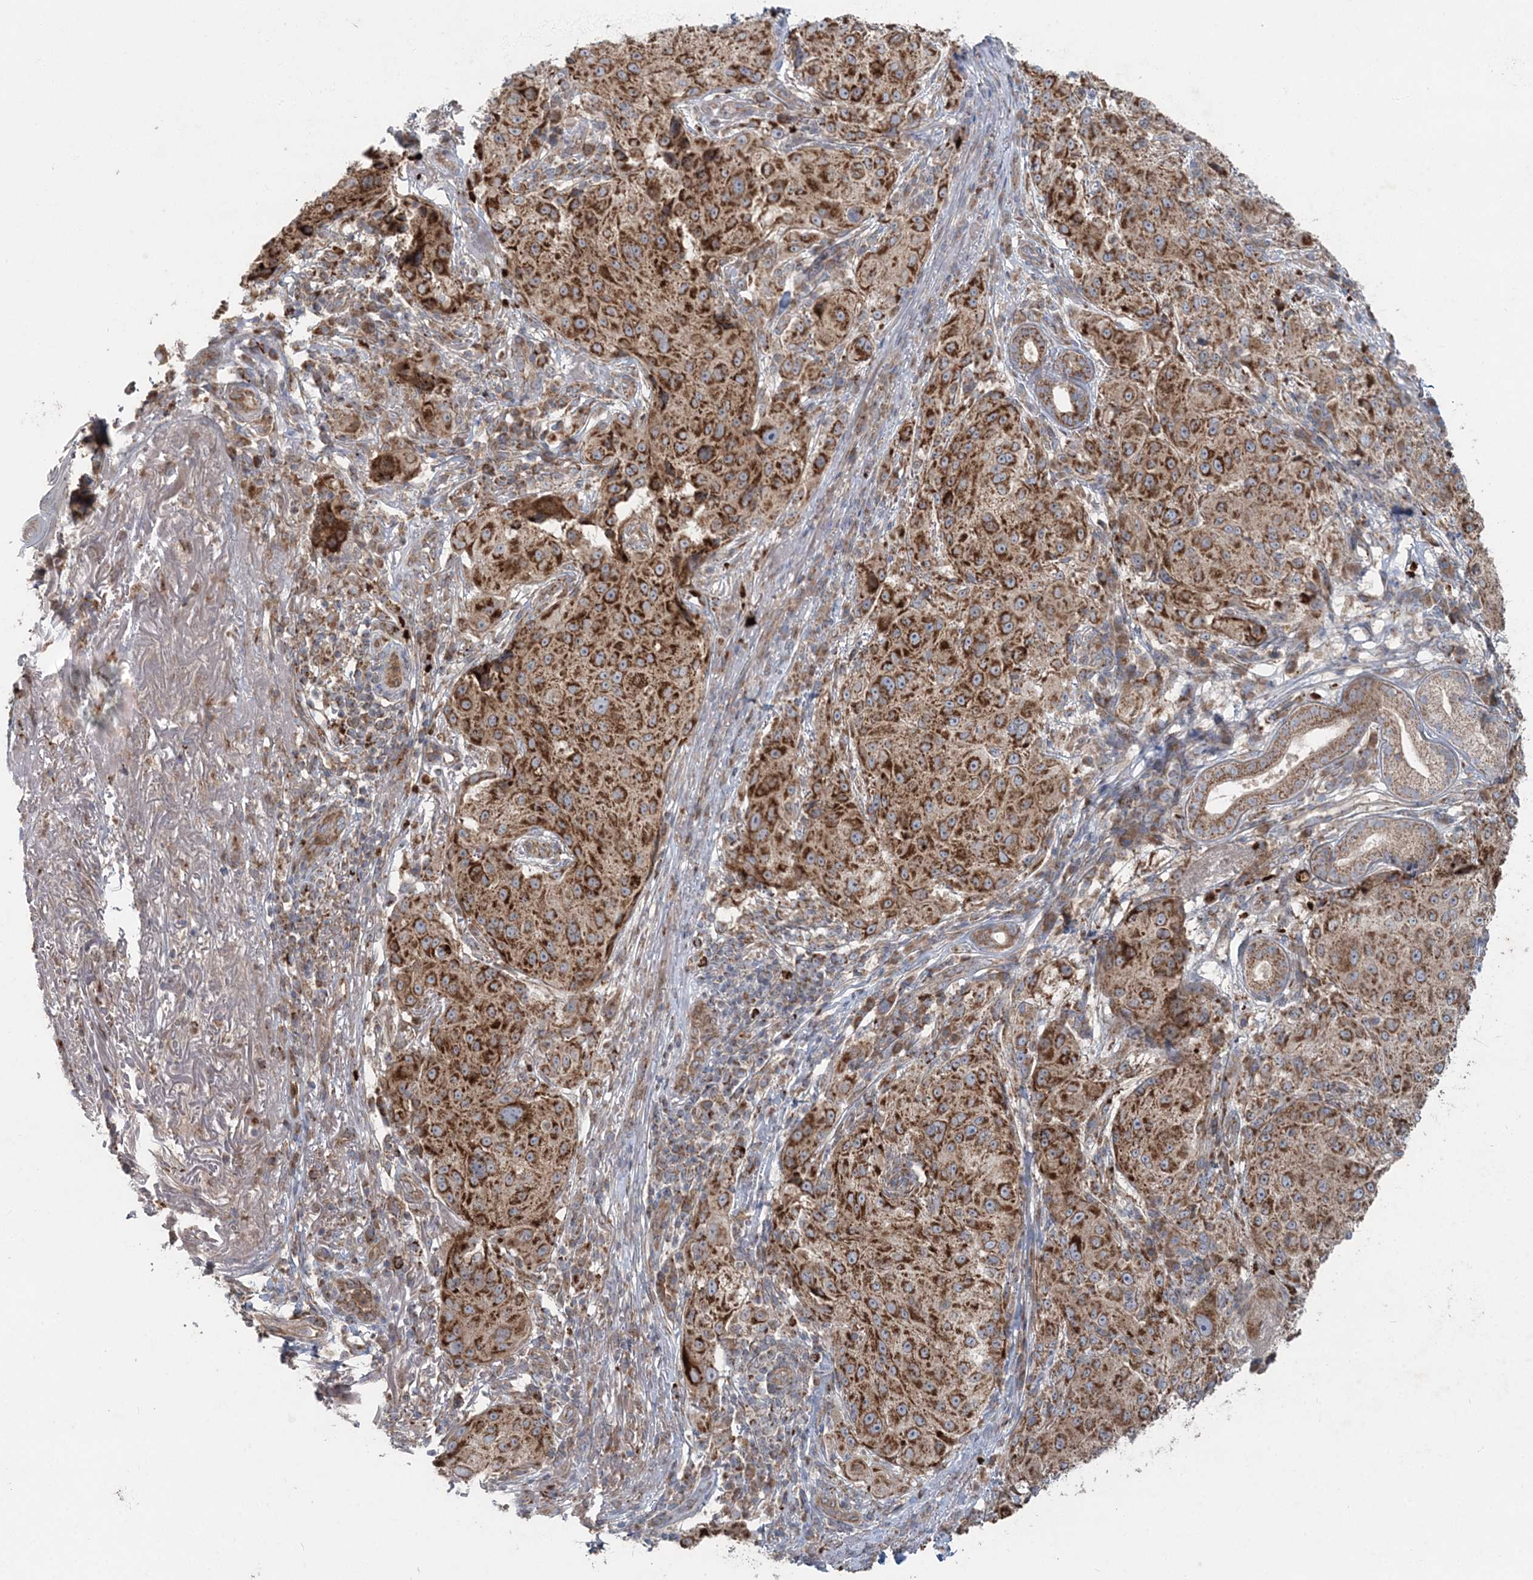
{"staining": {"intensity": "strong", "quantity": ">75%", "location": "cytoplasmic/membranous"}, "tissue": "melanoma", "cell_type": "Tumor cells", "image_type": "cancer", "snomed": [{"axis": "morphology", "description": "Necrosis, NOS"}, {"axis": "morphology", "description": "Malignant melanoma, NOS"}, {"axis": "topography", "description": "Skin"}], "caption": "Strong cytoplasmic/membranous protein staining is seen in approximately >75% of tumor cells in malignant melanoma.", "gene": "LRPPRC", "patient": {"sex": "female", "age": 87}}